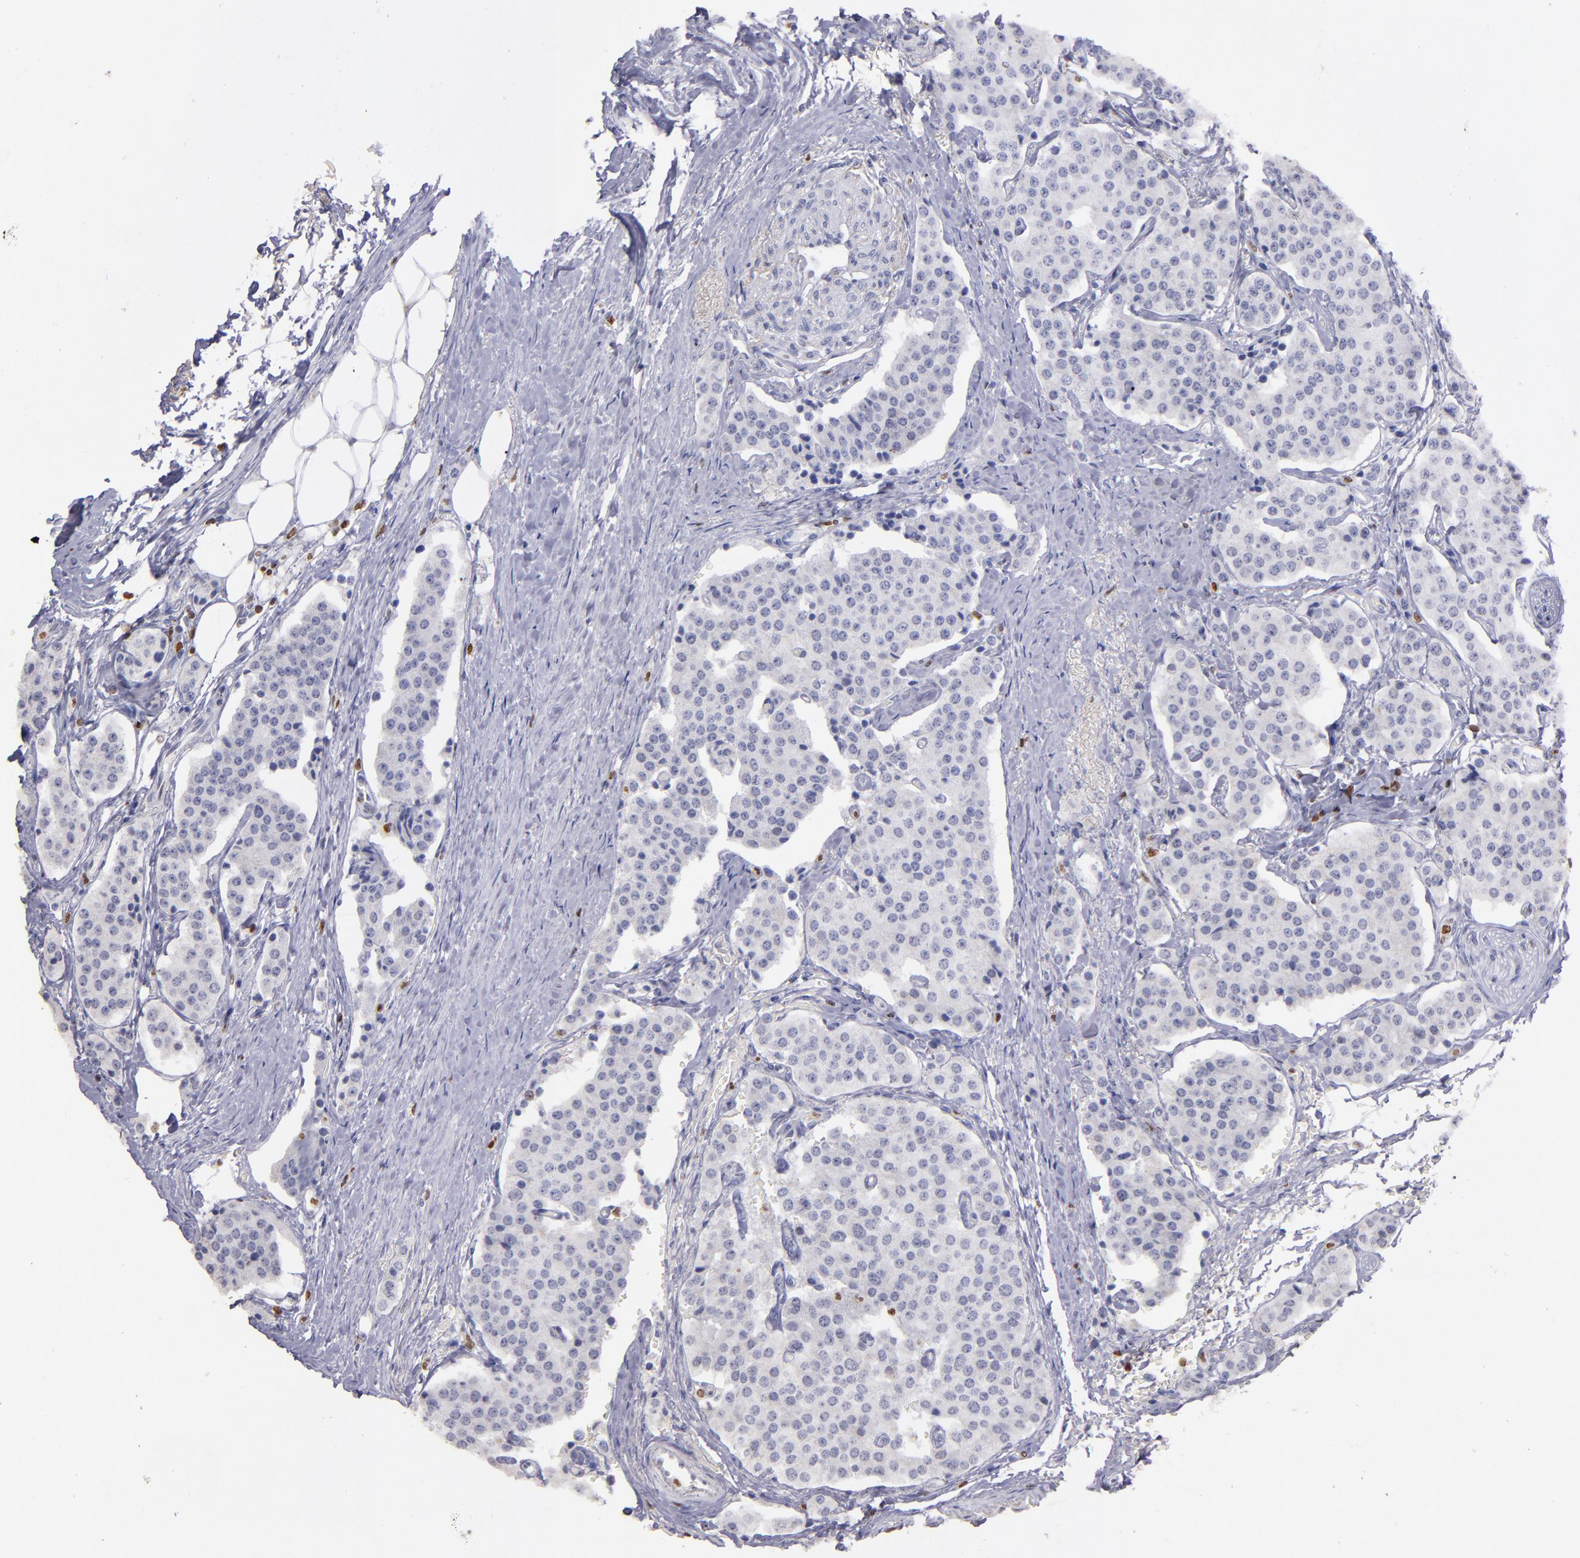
{"staining": {"intensity": "negative", "quantity": "none", "location": "none"}, "tissue": "carcinoid", "cell_type": "Tumor cells", "image_type": "cancer", "snomed": [{"axis": "morphology", "description": "Carcinoid, malignant, NOS"}, {"axis": "topography", "description": "Colon"}], "caption": "Malignant carcinoid was stained to show a protein in brown. There is no significant expression in tumor cells. (DAB (3,3'-diaminobenzidine) IHC visualized using brightfield microscopy, high magnification).", "gene": "CDKL5", "patient": {"sex": "female", "age": 61}}